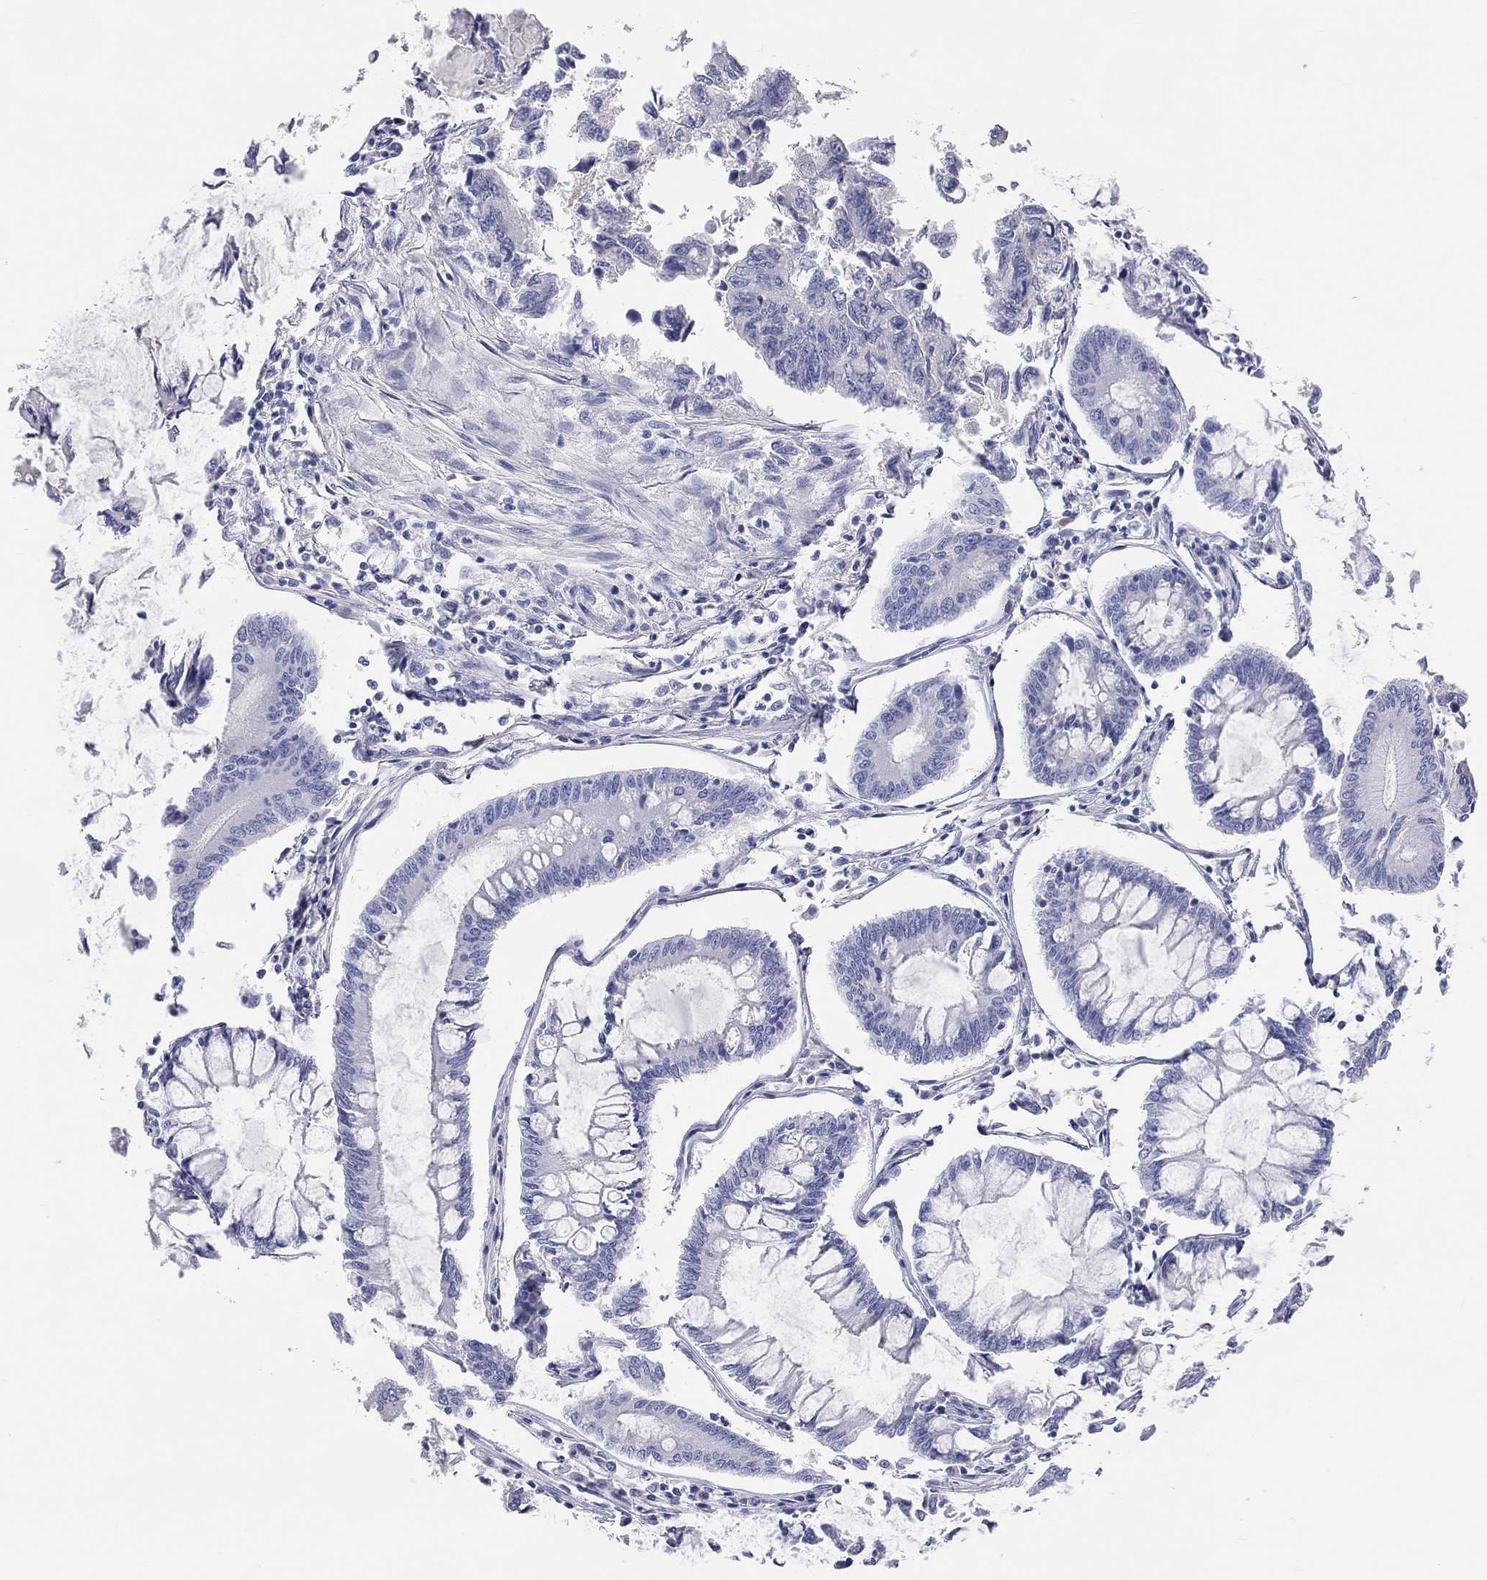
{"staining": {"intensity": "negative", "quantity": "none", "location": "none"}, "tissue": "colorectal cancer", "cell_type": "Tumor cells", "image_type": "cancer", "snomed": [{"axis": "morphology", "description": "Adenocarcinoma, NOS"}, {"axis": "topography", "description": "Colon"}], "caption": "Image shows no protein positivity in tumor cells of colorectal cancer tissue.", "gene": "ST7L", "patient": {"sex": "female", "age": 65}}